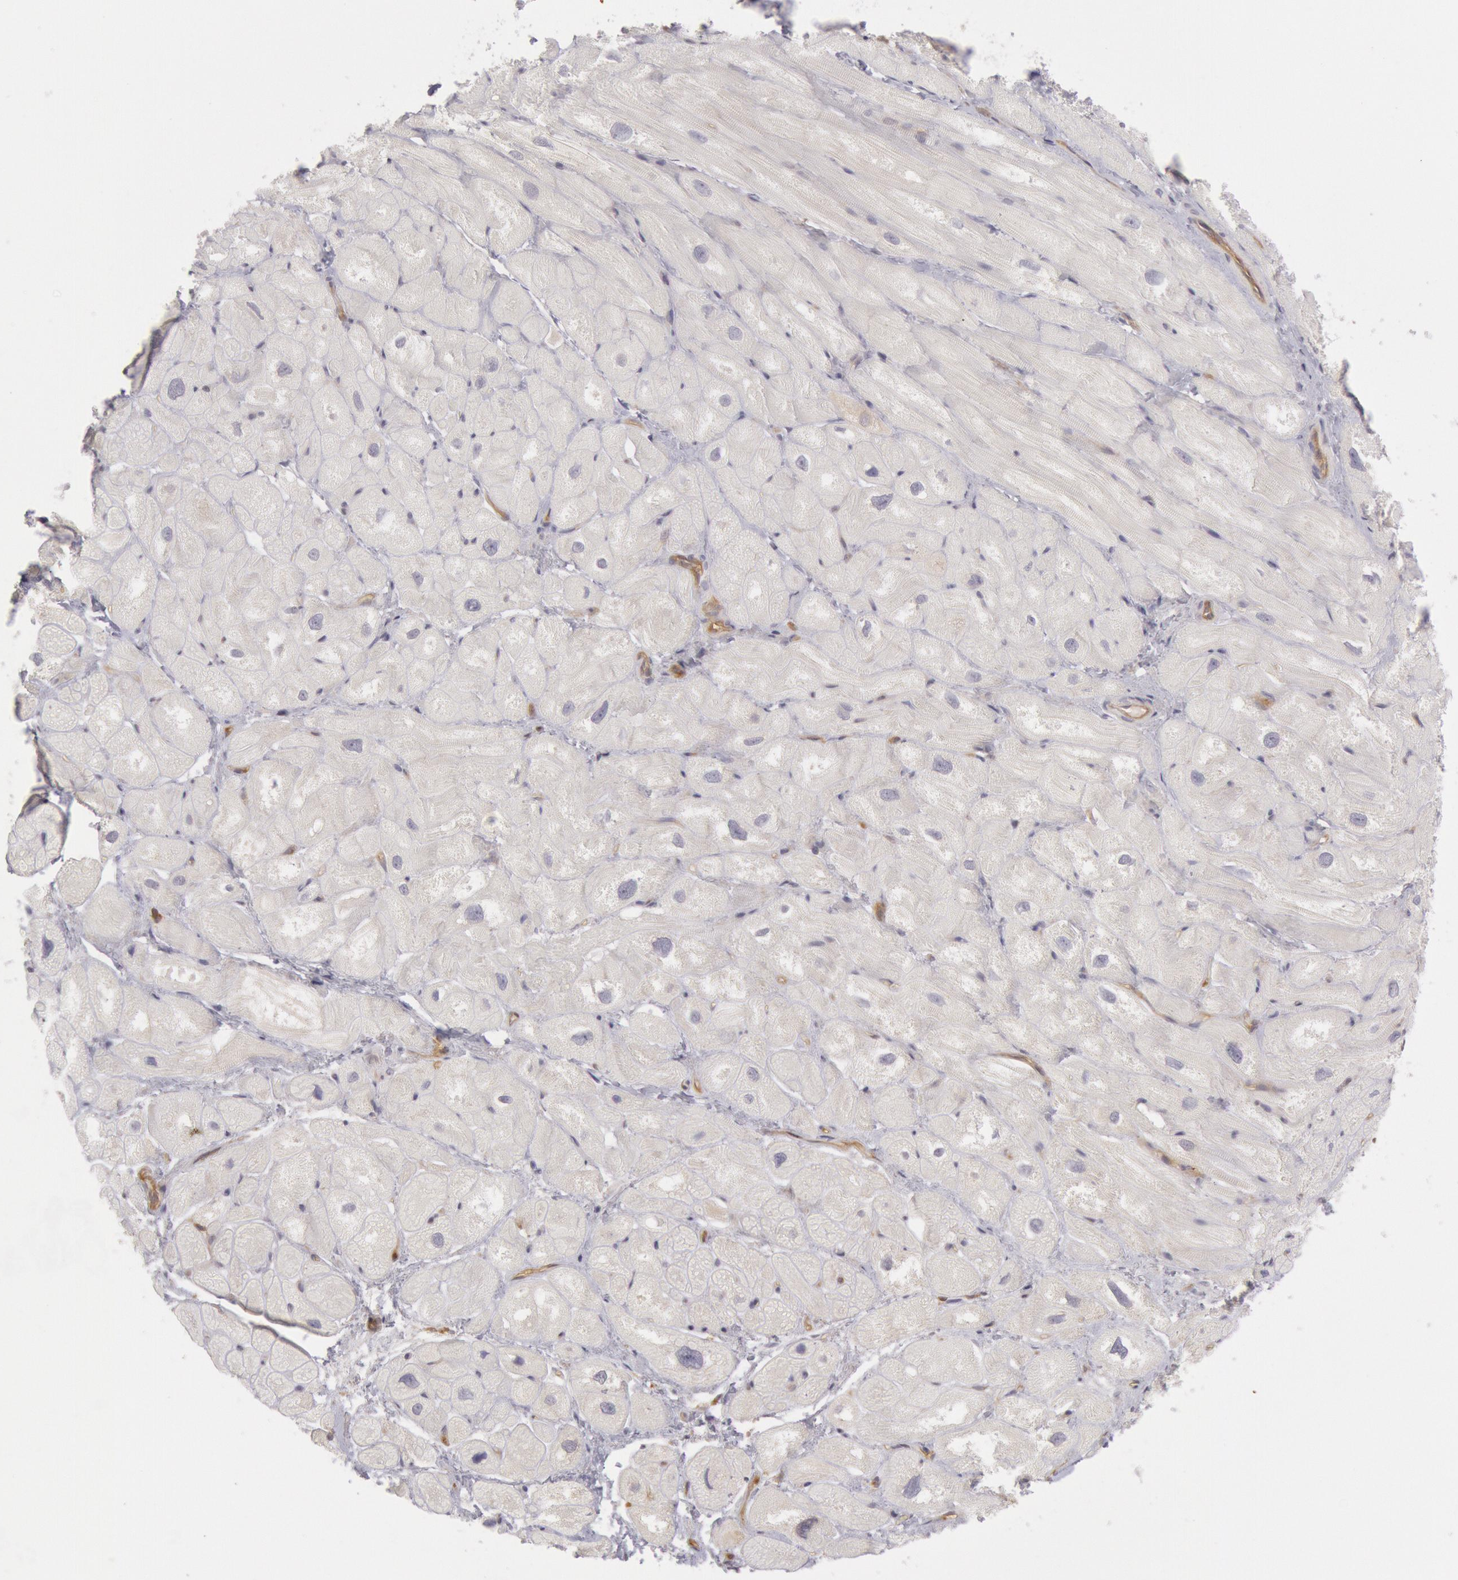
{"staining": {"intensity": "negative", "quantity": "none", "location": "none"}, "tissue": "heart muscle", "cell_type": "Cardiomyocytes", "image_type": "normal", "snomed": [{"axis": "morphology", "description": "Normal tissue, NOS"}, {"axis": "topography", "description": "Heart"}], "caption": "The micrograph reveals no significant expression in cardiomyocytes of heart muscle. (Brightfield microscopy of DAB (3,3'-diaminobenzidine) immunohistochemistry at high magnification).", "gene": "IKBKB", "patient": {"sex": "male", "age": 49}}